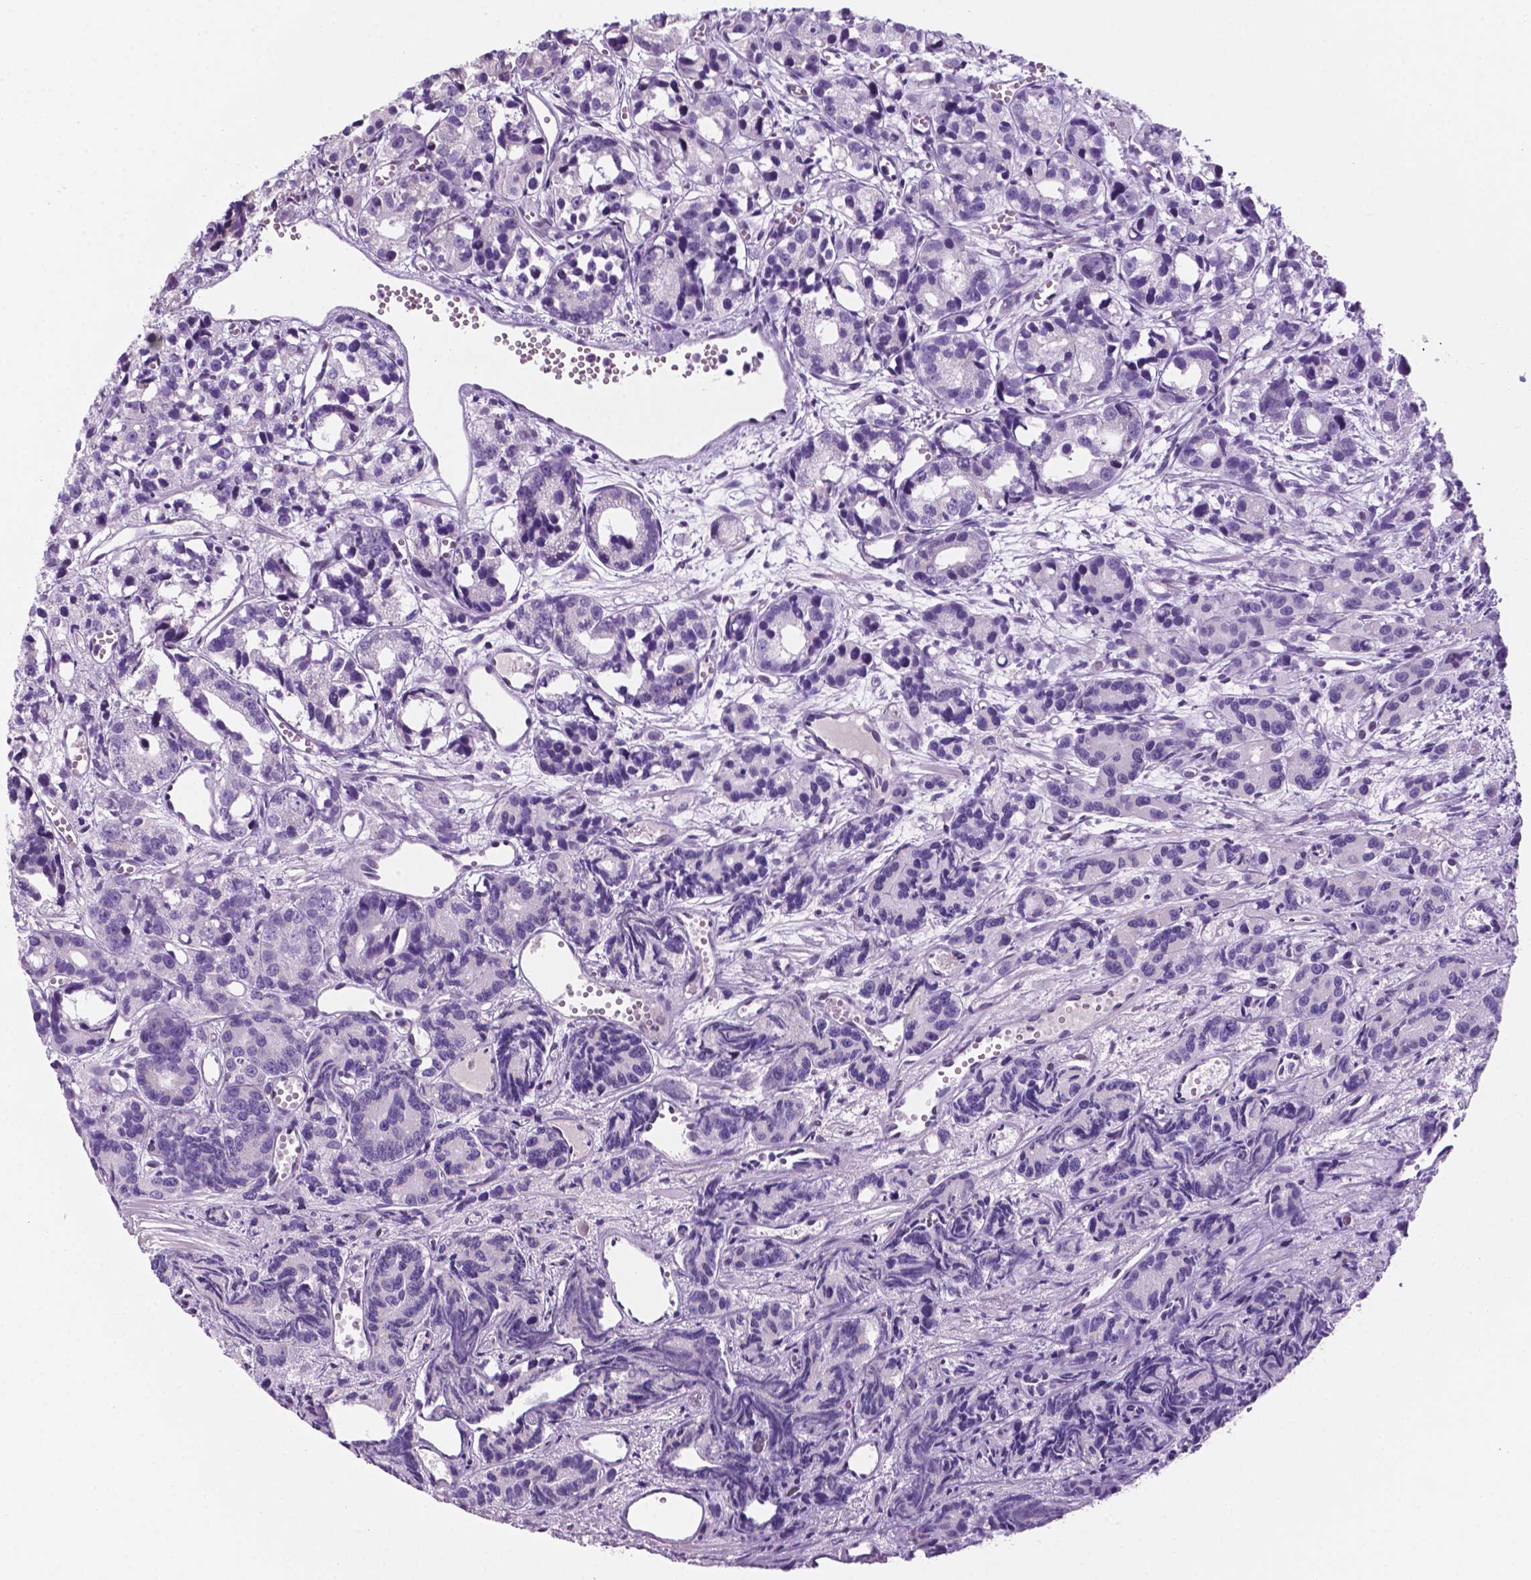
{"staining": {"intensity": "negative", "quantity": "none", "location": "none"}, "tissue": "prostate cancer", "cell_type": "Tumor cells", "image_type": "cancer", "snomed": [{"axis": "morphology", "description": "Adenocarcinoma, High grade"}, {"axis": "topography", "description": "Prostate"}], "caption": "This is a histopathology image of immunohistochemistry (IHC) staining of high-grade adenocarcinoma (prostate), which shows no staining in tumor cells. (DAB (3,3'-diaminobenzidine) immunohistochemistry (IHC), high magnification).", "gene": "C18orf21", "patient": {"sex": "male", "age": 77}}